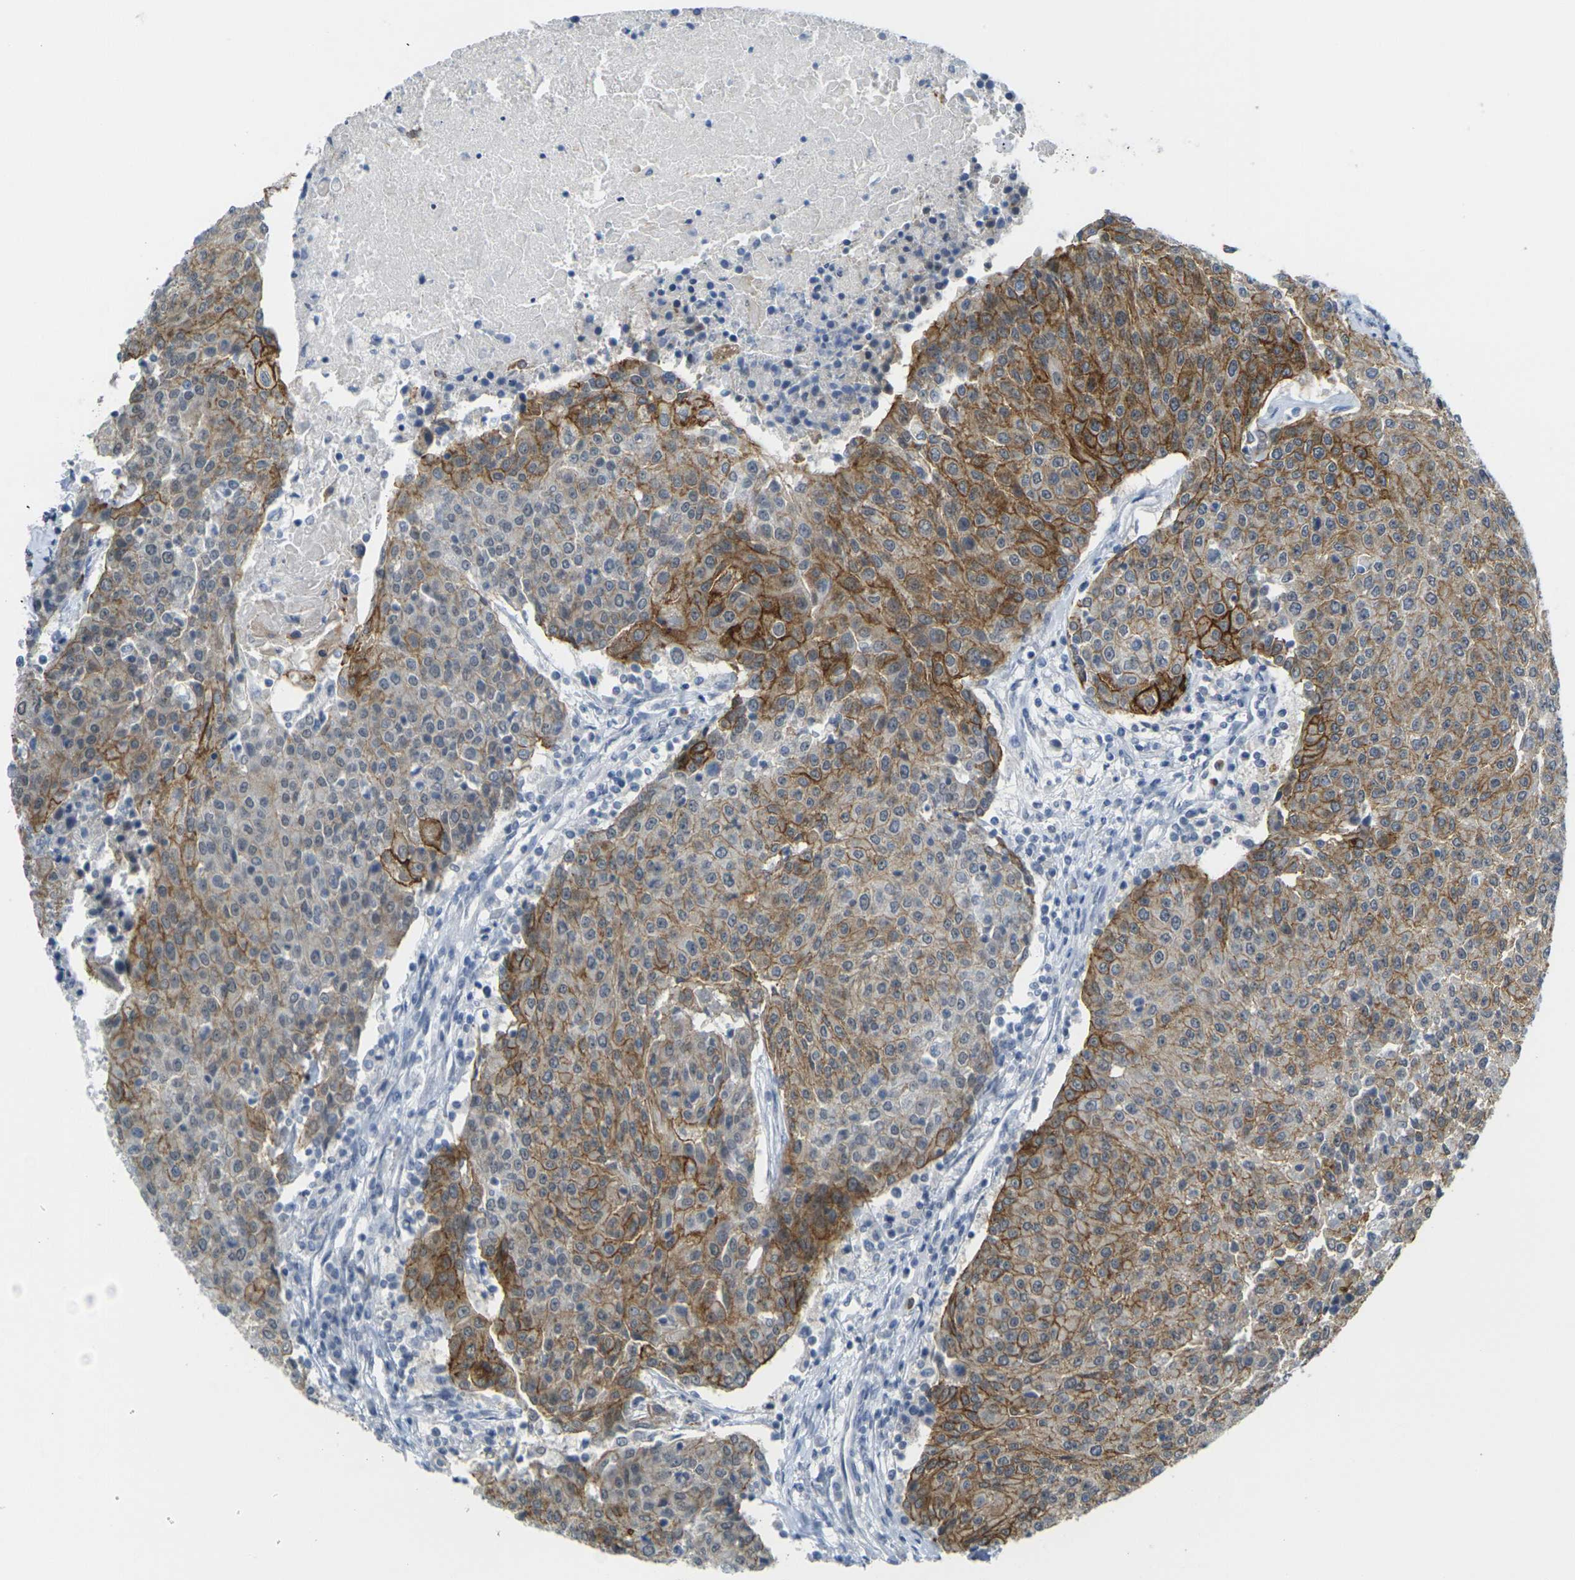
{"staining": {"intensity": "strong", "quantity": ">75%", "location": "cytoplasmic/membranous"}, "tissue": "urothelial cancer", "cell_type": "Tumor cells", "image_type": "cancer", "snomed": [{"axis": "morphology", "description": "Urothelial carcinoma, High grade"}, {"axis": "topography", "description": "Urinary bladder"}], "caption": "Urothelial carcinoma (high-grade) was stained to show a protein in brown. There is high levels of strong cytoplasmic/membranous positivity in about >75% of tumor cells. Using DAB (brown) and hematoxylin (blue) stains, captured at high magnification using brightfield microscopy.", "gene": "SPTBN2", "patient": {"sex": "female", "age": 85}}